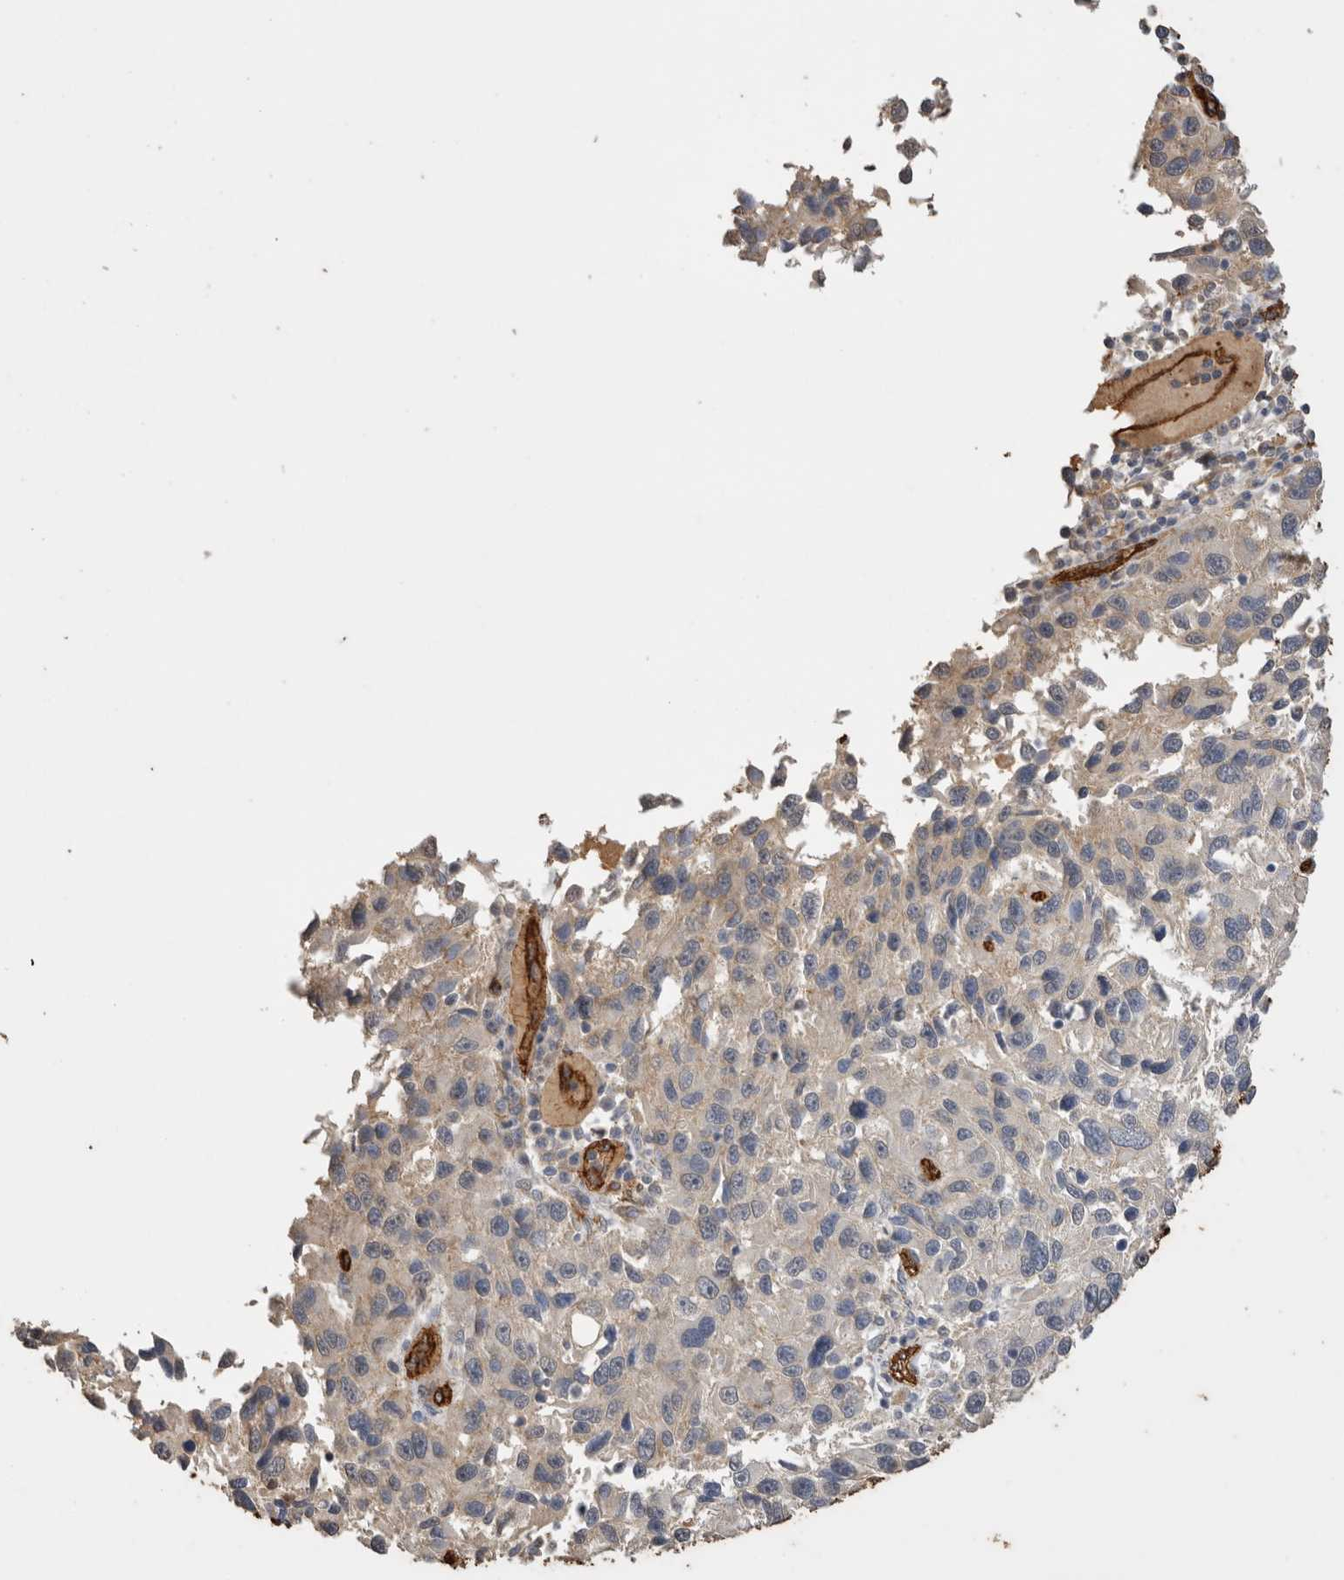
{"staining": {"intensity": "negative", "quantity": "none", "location": "none"}, "tissue": "melanoma", "cell_type": "Tumor cells", "image_type": "cancer", "snomed": [{"axis": "morphology", "description": "Malignant melanoma, NOS"}, {"axis": "topography", "description": "Skin"}], "caption": "Tumor cells are negative for protein expression in human melanoma.", "gene": "IL27", "patient": {"sex": "male", "age": 53}}